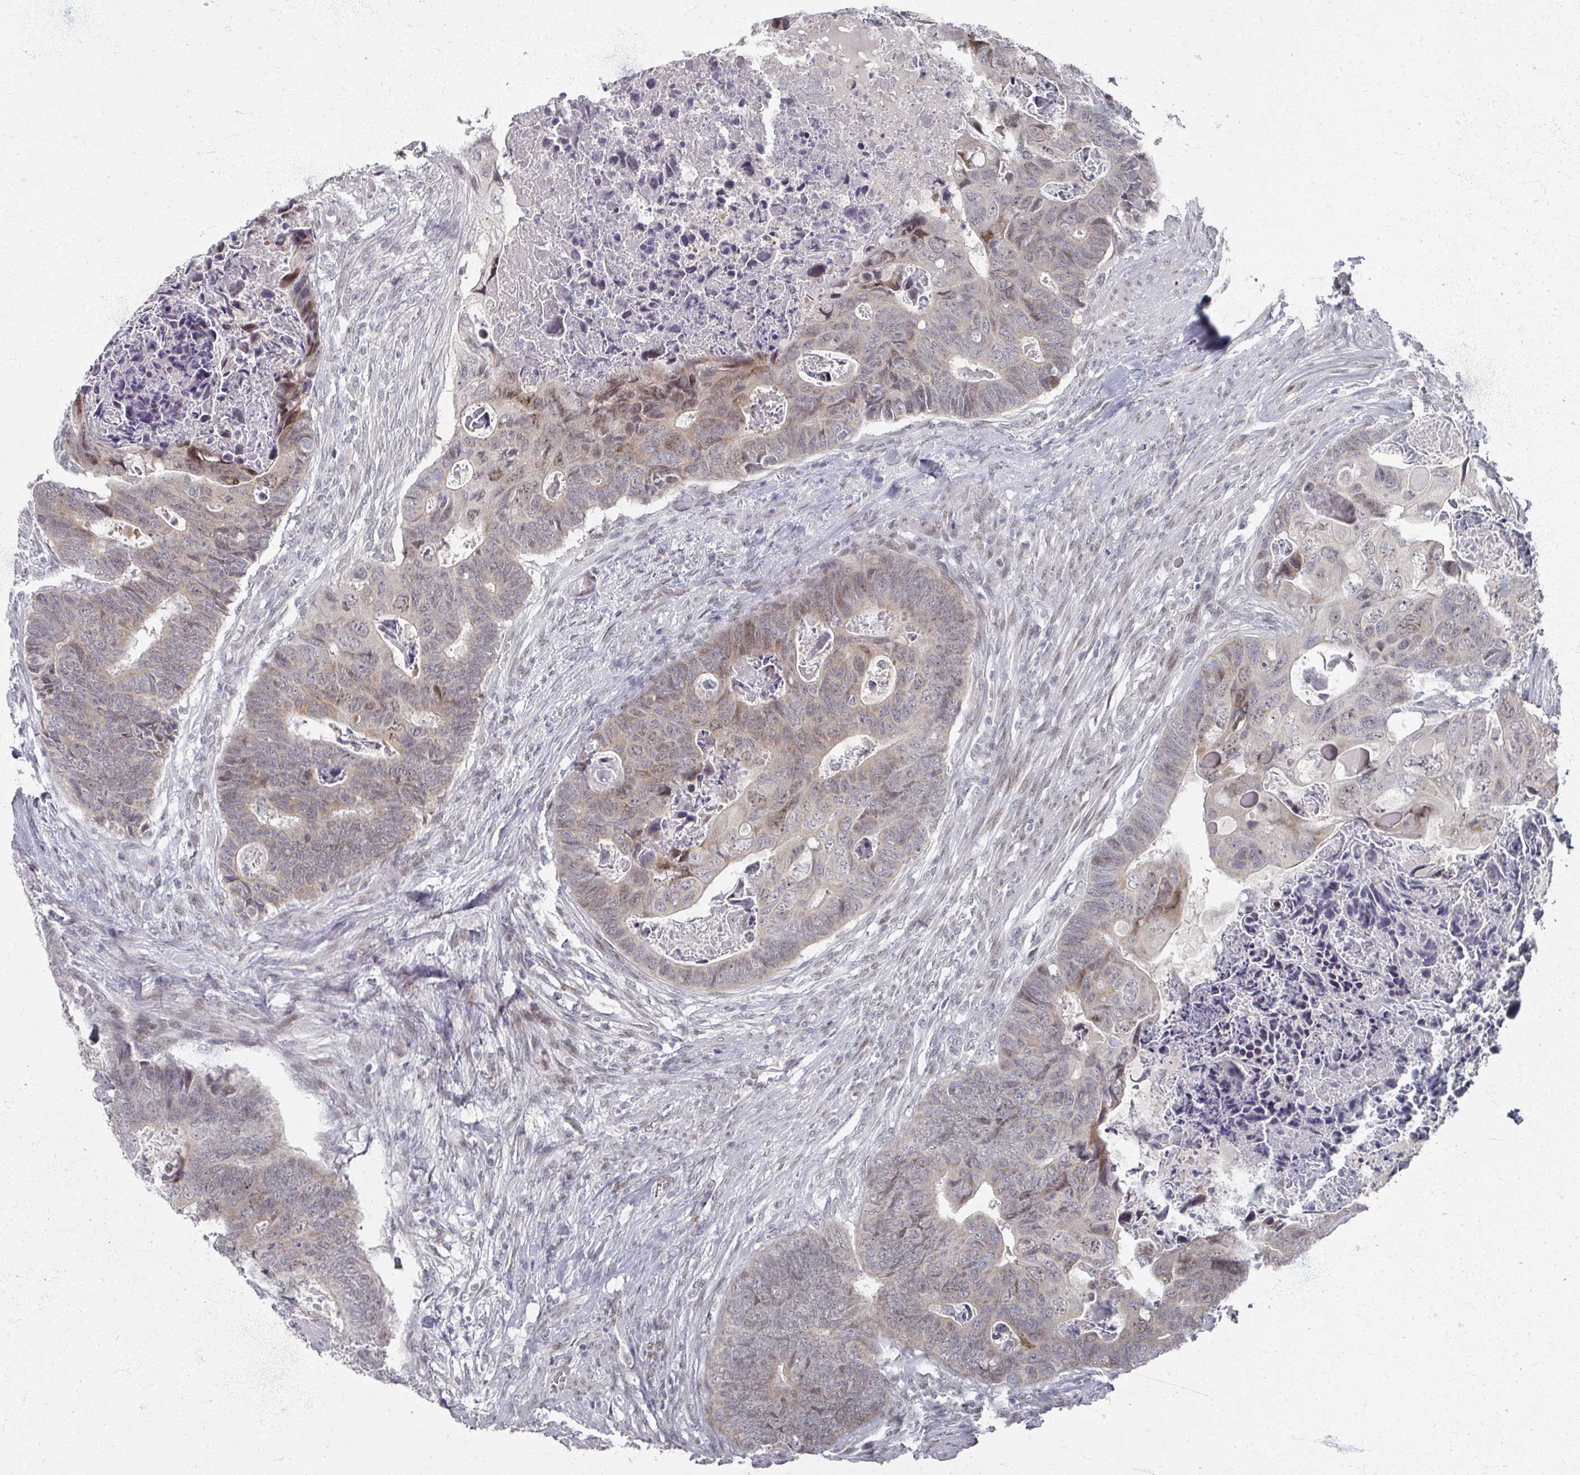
{"staining": {"intensity": "weak", "quantity": "25%-75%", "location": "nuclear"}, "tissue": "colorectal cancer", "cell_type": "Tumor cells", "image_type": "cancer", "snomed": [{"axis": "morphology", "description": "Adenocarcinoma, NOS"}, {"axis": "topography", "description": "Rectum"}], "caption": "Adenocarcinoma (colorectal) stained with a brown dye displays weak nuclear positive positivity in about 25%-75% of tumor cells.", "gene": "PSKH1", "patient": {"sex": "female", "age": 78}}